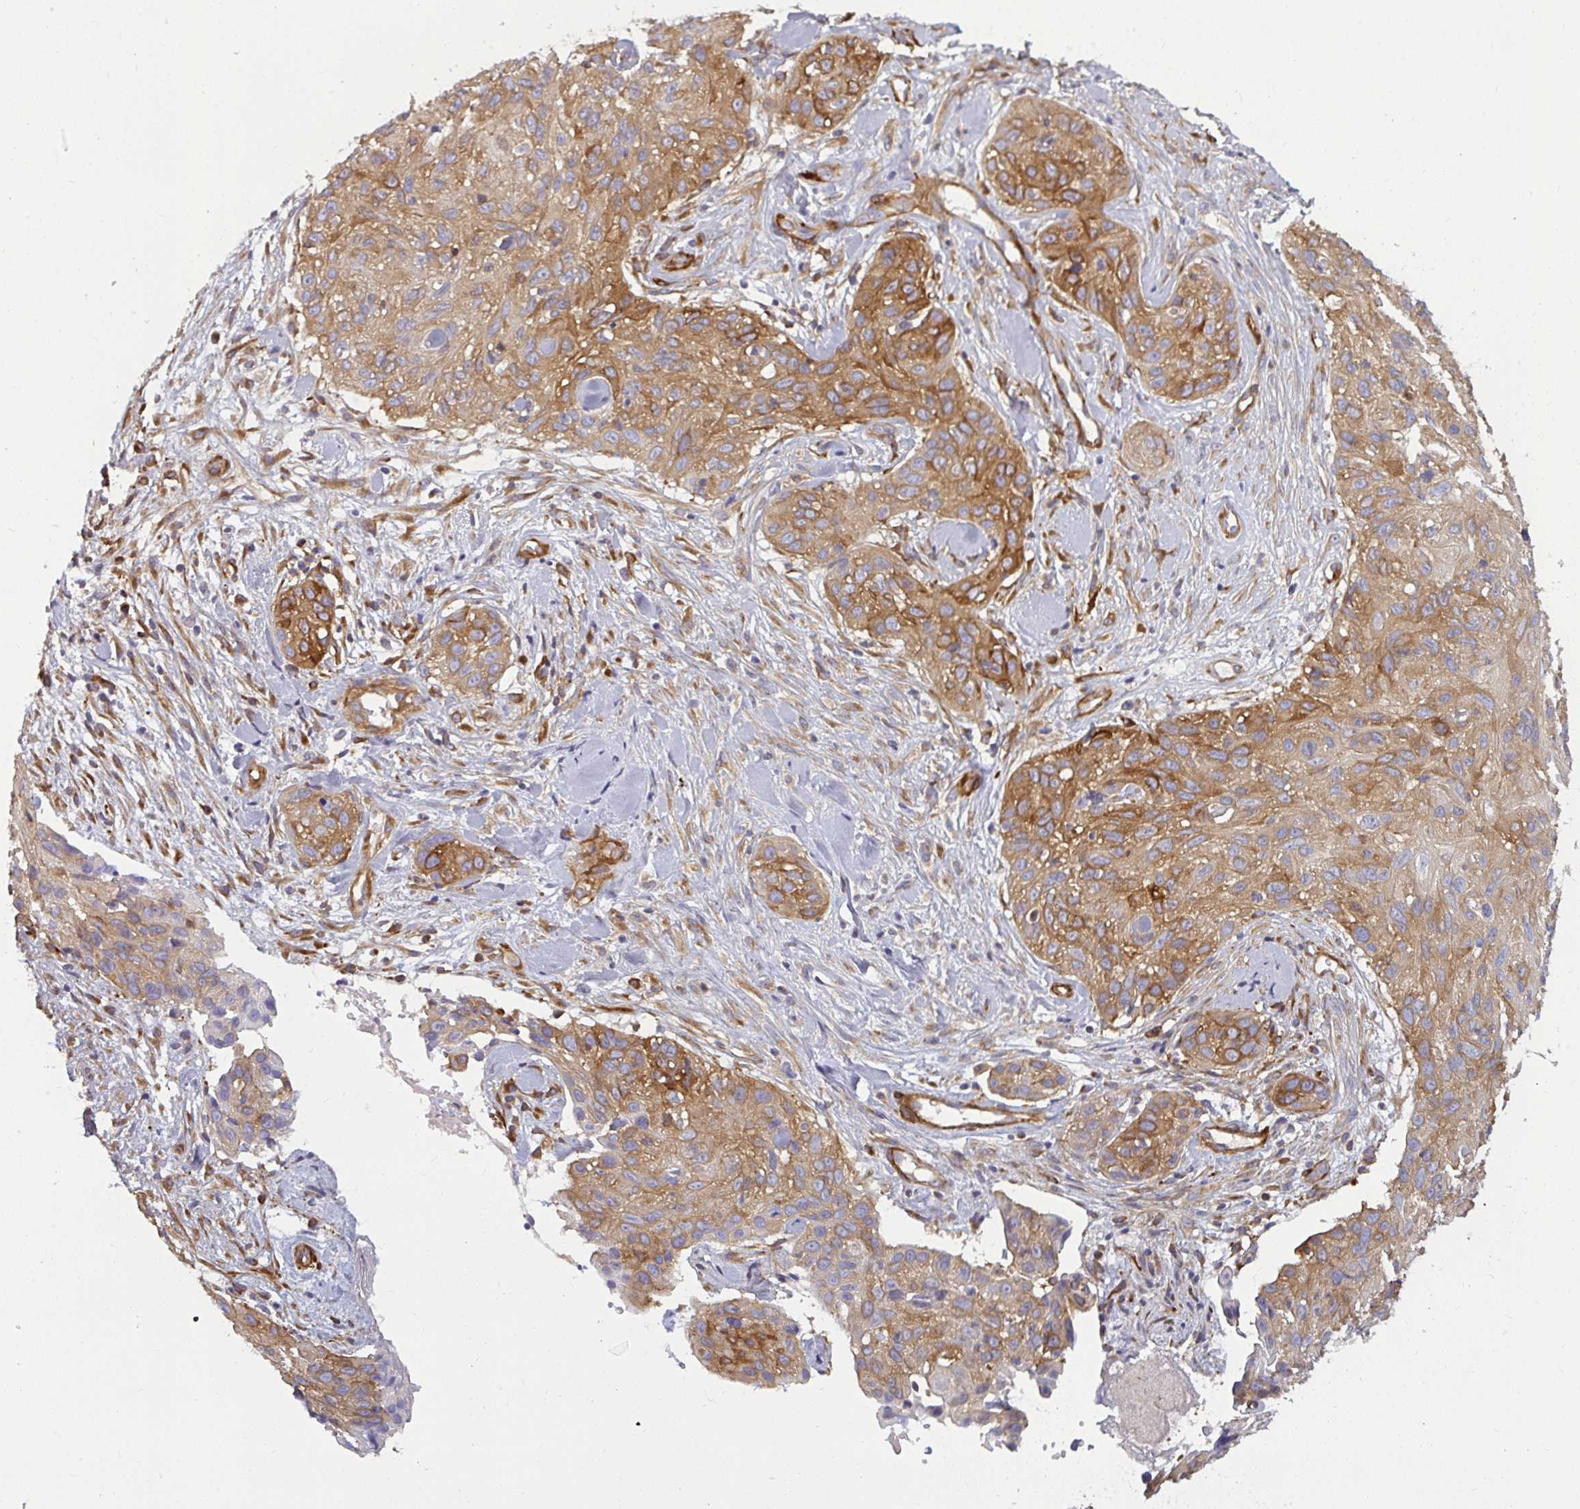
{"staining": {"intensity": "moderate", "quantity": ">75%", "location": "cytoplasmic/membranous"}, "tissue": "skin cancer", "cell_type": "Tumor cells", "image_type": "cancer", "snomed": [{"axis": "morphology", "description": "Squamous cell carcinoma, NOS"}, {"axis": "topography", "description": "Skin"}], "caption": "A brown stain shows moderate cytoplasmic/membranous staining of a protein in human squamous cell carcinoma (skin) tumor cells.", "gene": "IFIT3", "patient": {"sex": "male", "age": 82}}